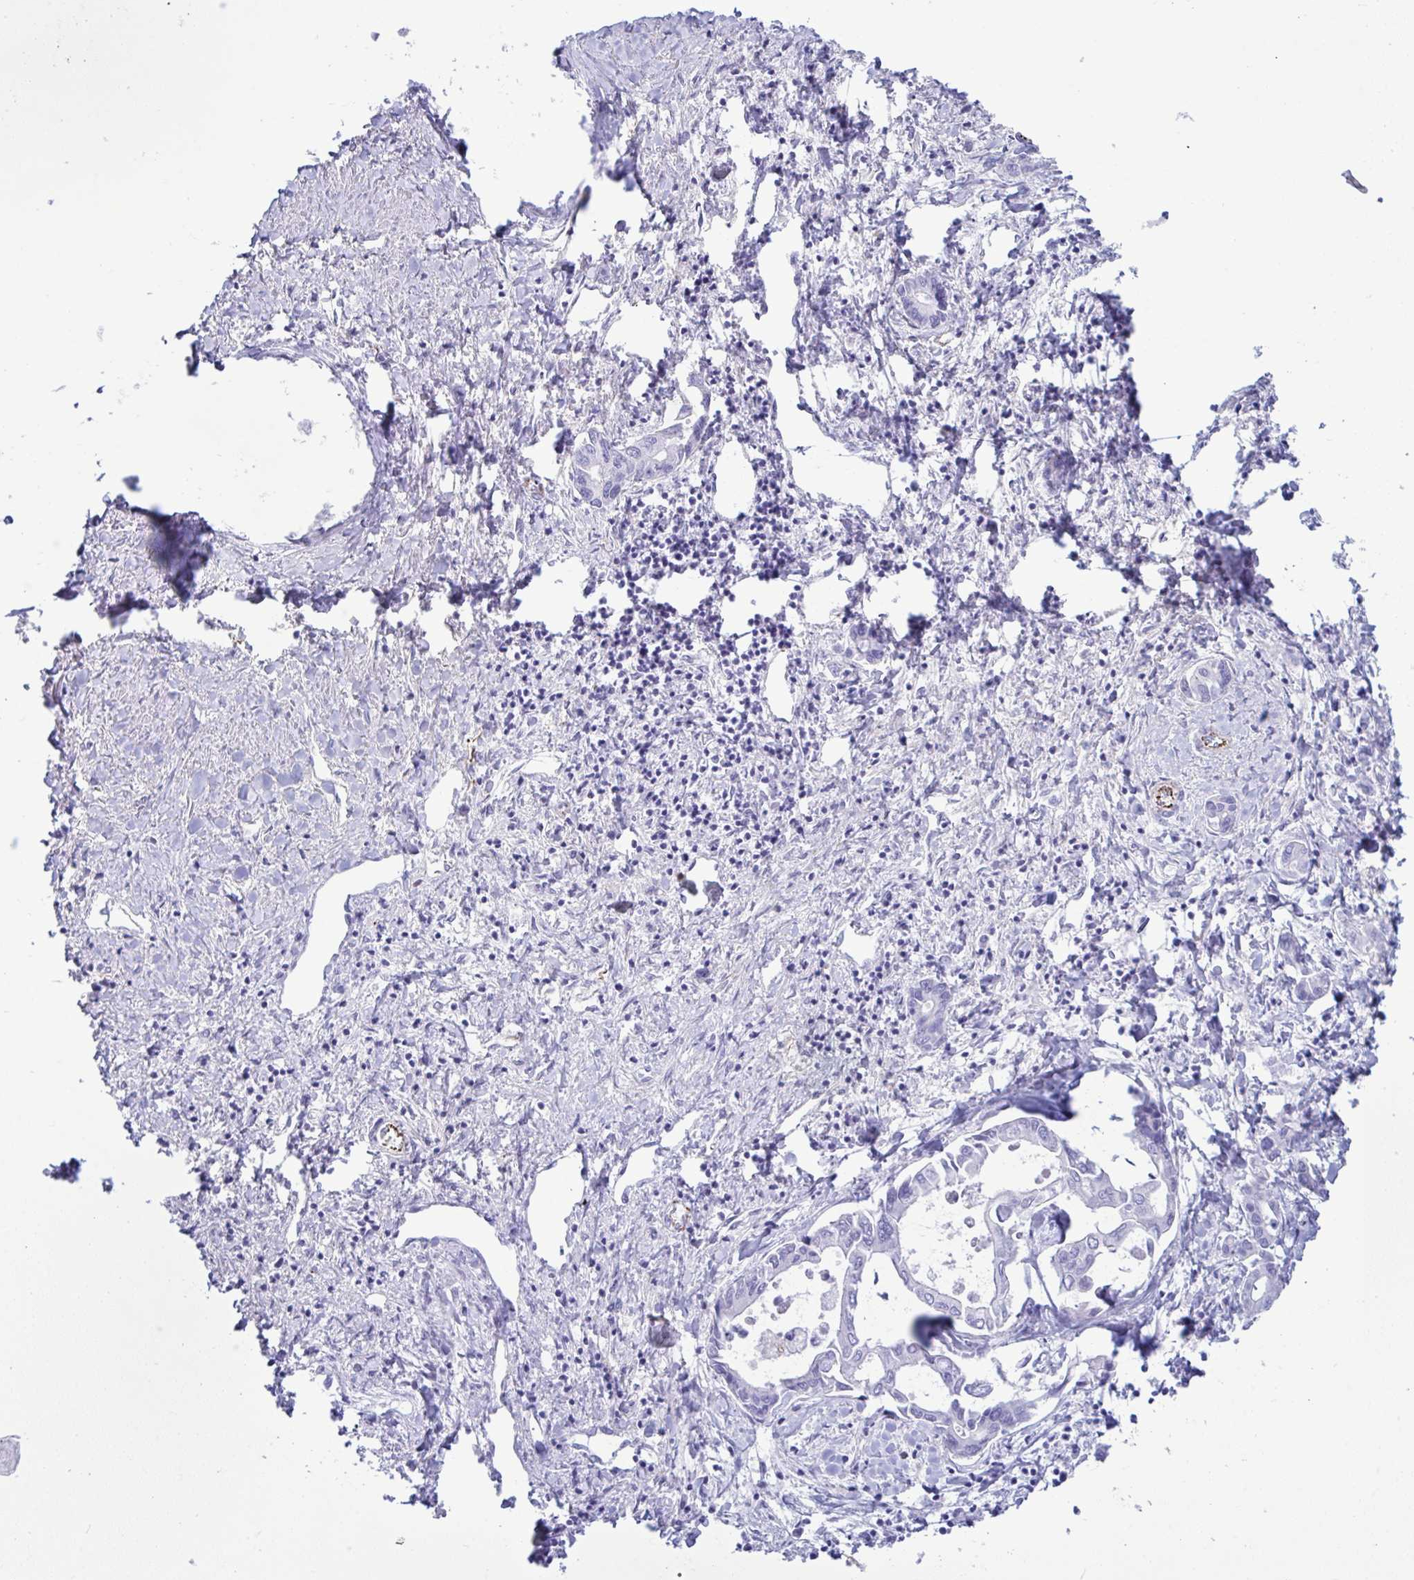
{"staining": {"intensity": "negative", "quantity": "none", "location": "none"}, "tissue": "liver cancer", "cell_type": "Tumor cells", "image_type": "cancer", "snomed": [{"axis": "morphology", "description": "Cholangiocarcinoma"}, {"axis": "topography", "description": "Liver"}], "caption": "Immunohistochemistry of human cholangiocarcinoma (liver) demonstrates no expression in tumor cells.", "gene": "SMAD5", "patient": {"sex": "male", "age": 66}}